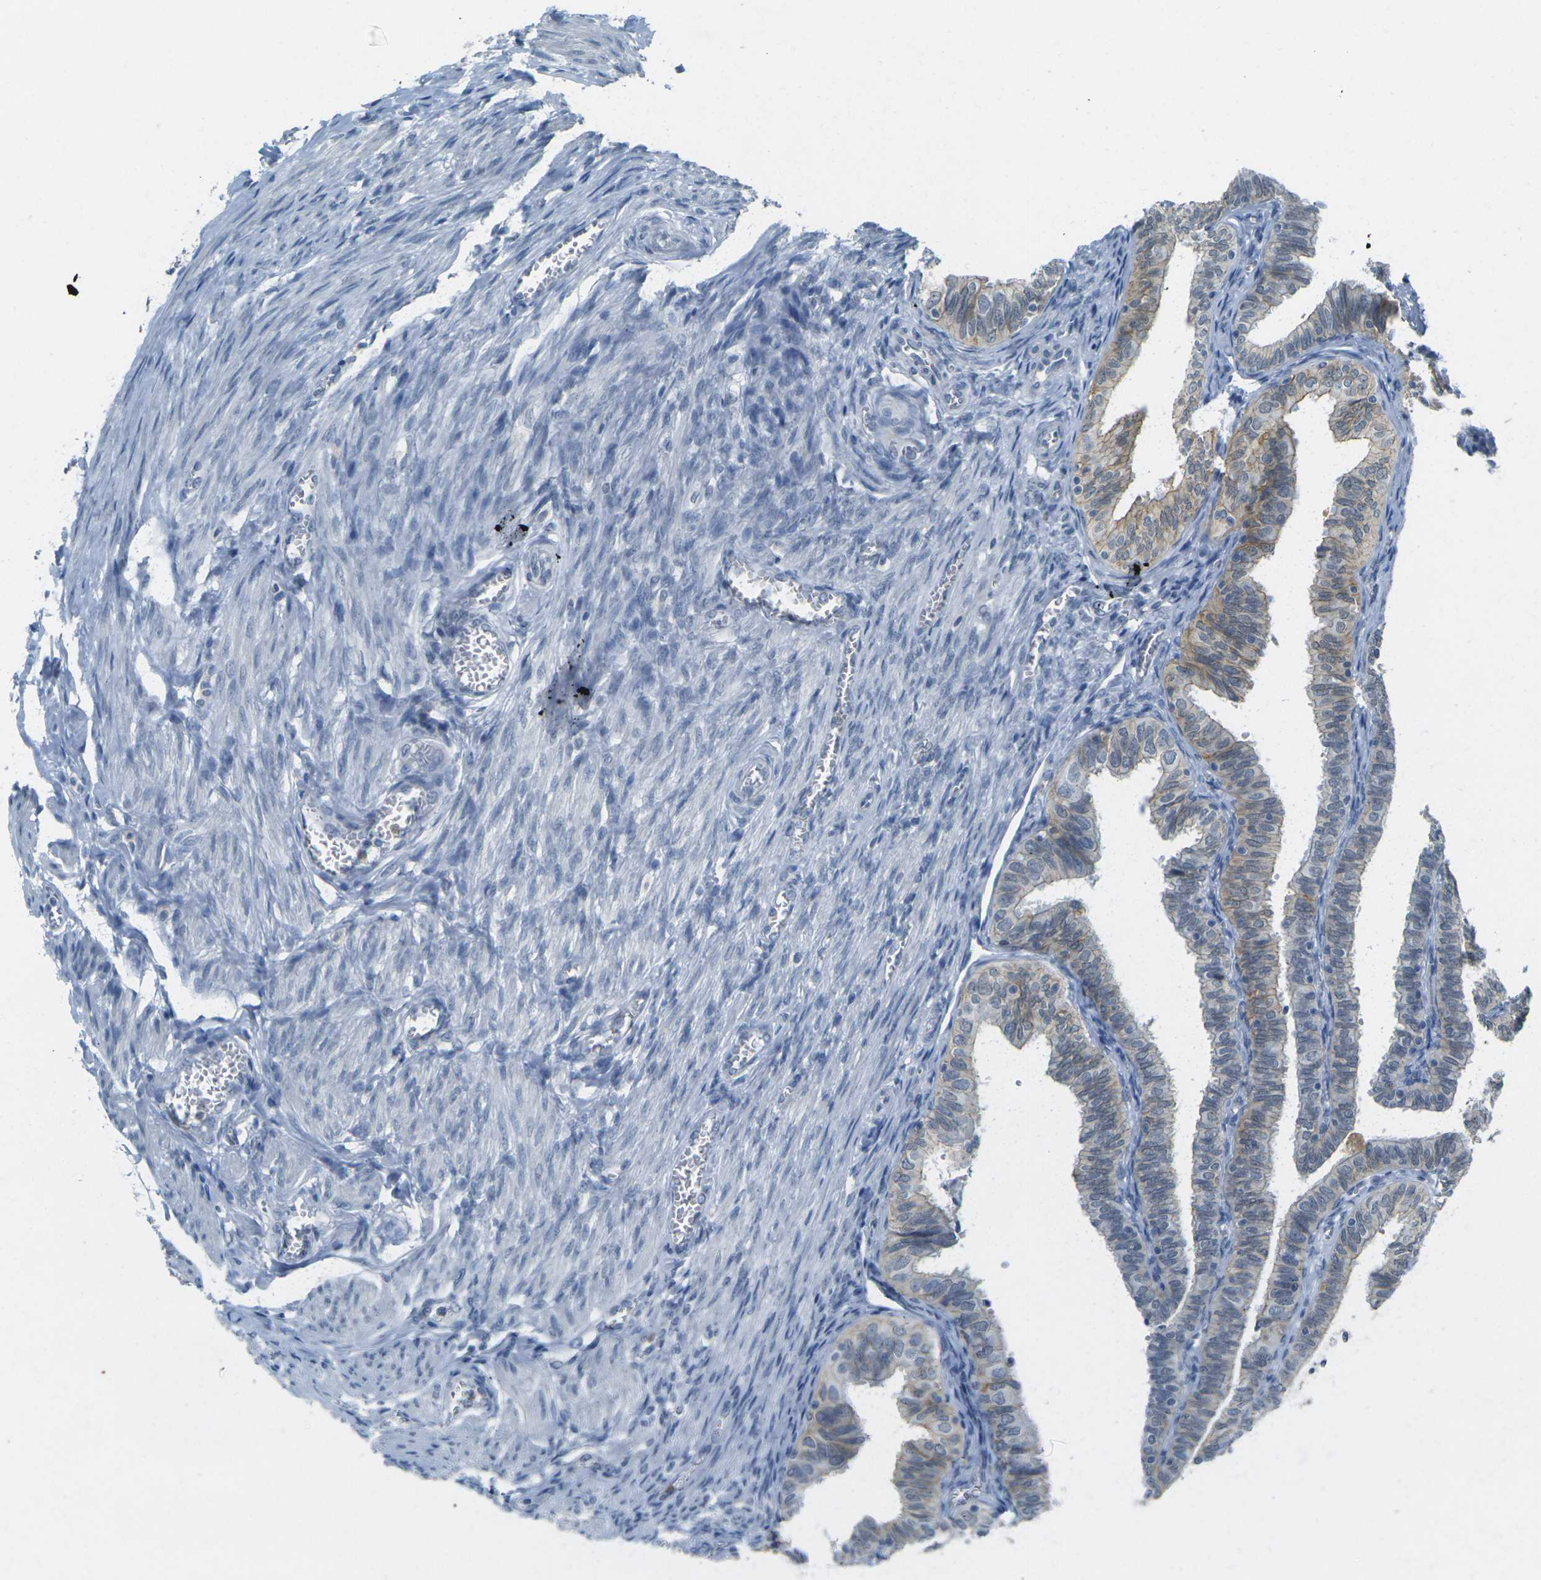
{"staining": {"intensity": "weak", "quantity": "25%-75%", "location": "cytoplasmic/membranous"}, "tissue": "fallopian tube", "cell_type": "Glandular cells", "image_type": "normal", "snomed": [{"axis": "morphology", "description": "Normal tissue, NOS"}, {"axis": "topography", "description": "Fallopian tube"}], "caption": "Immunohistochemistry (IHC) (DAB (3,3'-diaminobenzidine)) staining of normal human fallopian tube shows weak cytoplasmic/membranous protein expression in approximately 25%-75% of glandular cells.", "gene": "SPTBN2", "patient": {"sex": "female", "age": 46}}